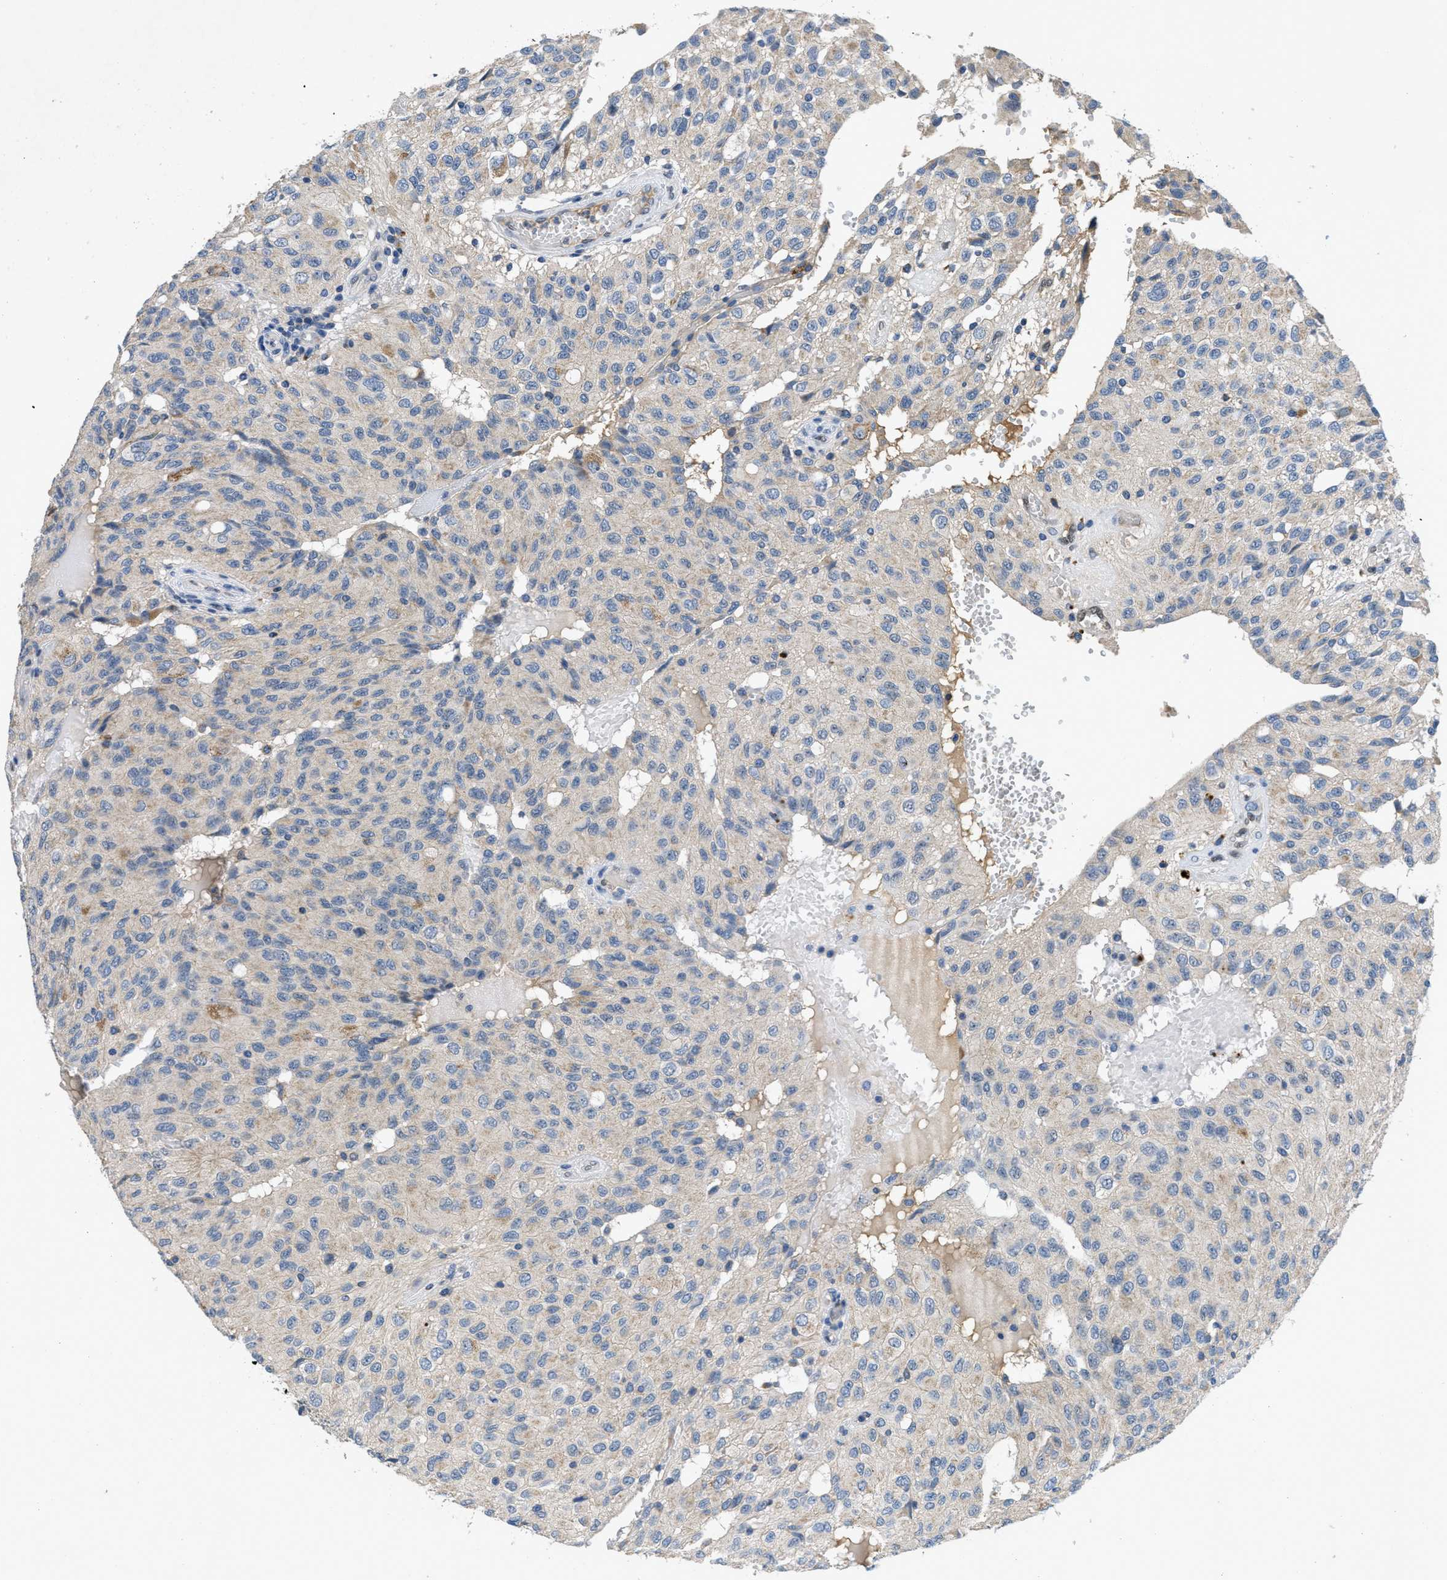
{"staining": {"intensity": "negative", "quantity": "none", "location": "none"}, "tissue": "glioma", "cell_type": "Tumor cells", "image_type": "cancer", "snomed": [{"axis": "morphology", "description": "Glioma, malignant, High grade"}, {"axis": "topography", "description": "Brain"}], "caption": "A micrograph of malignant high-grade glioma stained for a protein demonstrates no brown staining in tumor cells.", "gene": "PNKD", "patient": {"sex": "male", "age": 32}}